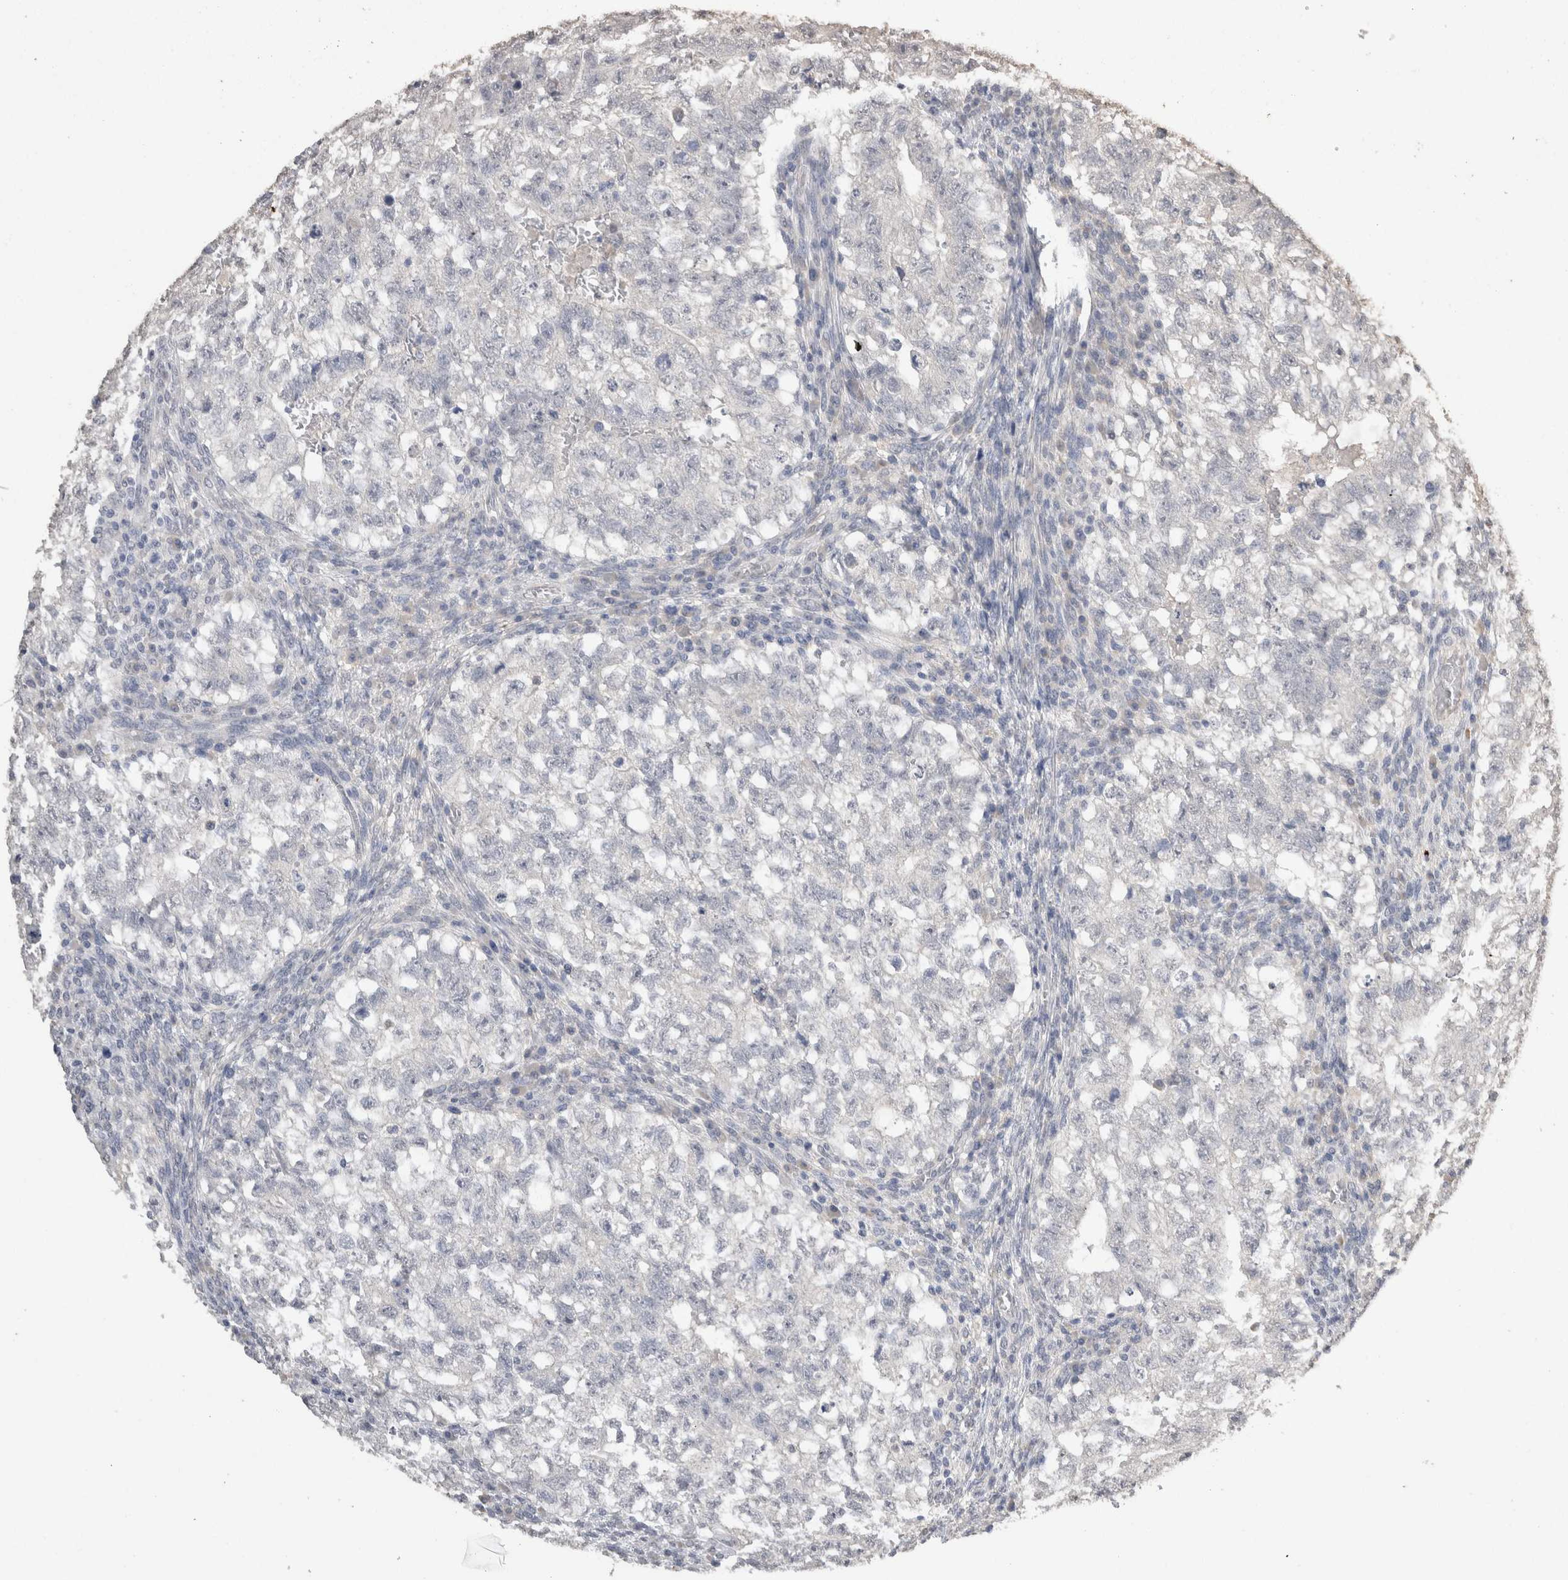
{"staining": {"intensity": "negative", "quantity": "none", "location": "none"}, "tissue": "testis cancer", "cell_type": "Tumor cells", "image_type": "cancer", "snomed": [{"axis": "morphology", "description": "Seminoma, NOS"}, {"axis": "morphology", "description": "Carcinoma, Embryonal, NOS"}, {"axis": "topography", "description": "Testis"}], "caption": "The photomicrograph displays no significant expression in tumor cells of testis seminoma.", "gene": "NAALADL2", "patient": {"sex": "male", "age": 38}}